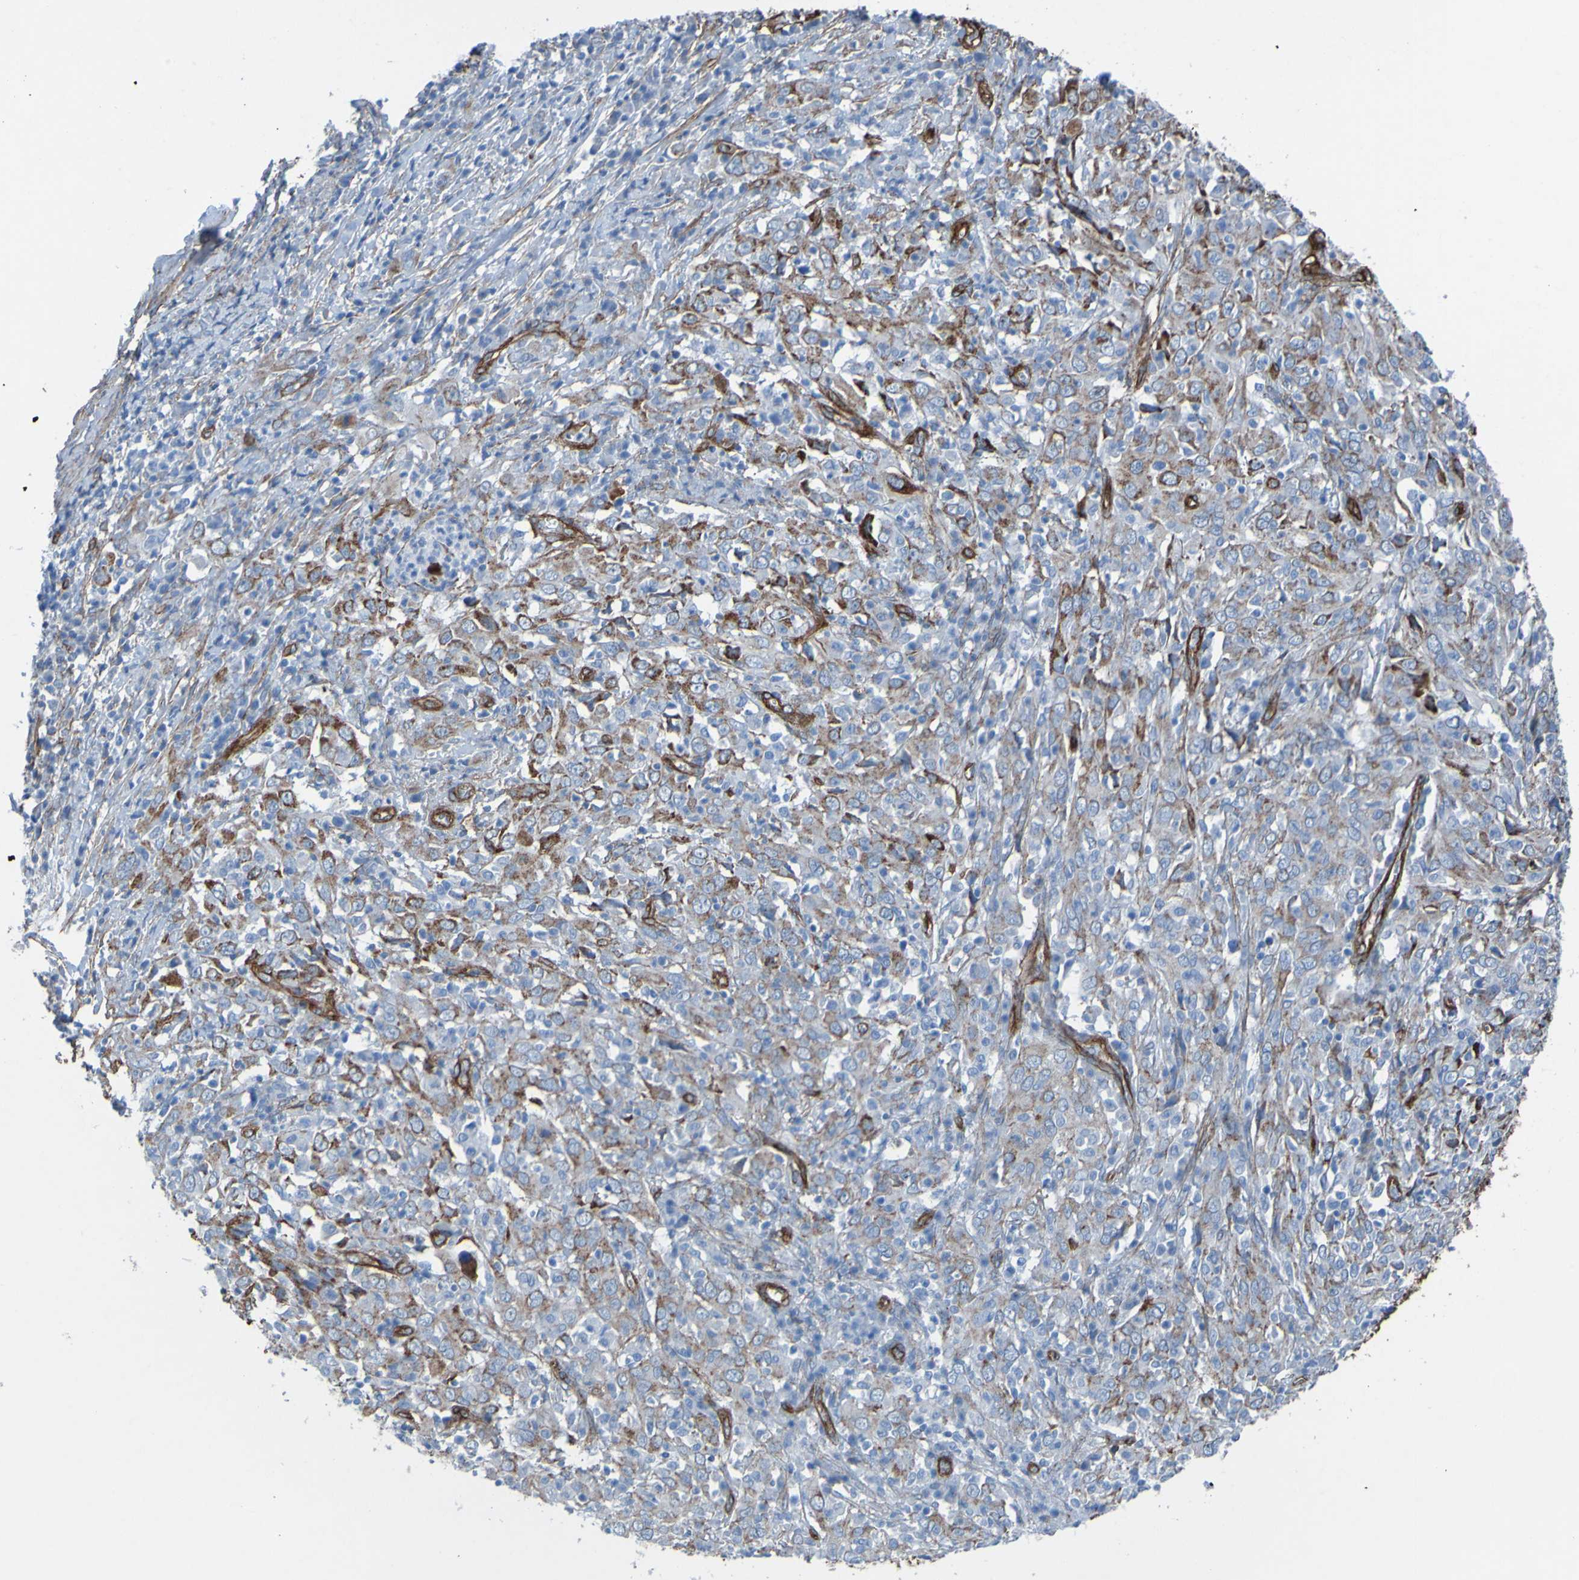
{"staining": {"intensity": "weak", "quantity": "25%-75%", "location": "cytoplasmic/membranous"}, "tissue": "cervical cancer", "cell_type": "Tumor cells", "image_type": "cancer", "snomed": [{"axis": "morphology", "description": "Squamous cell carcinoma, NOS"}, {"axis": "topography", "description": "Cervix"}], "caption": "Tumor cells display low levels of weak cytoplasmic/membranous staining in approximately 25%-75% of cells in human cervical squamous cell carcinoma.", "gene": "COL4A2", "patient": {"sex": "female", "age": 46}}